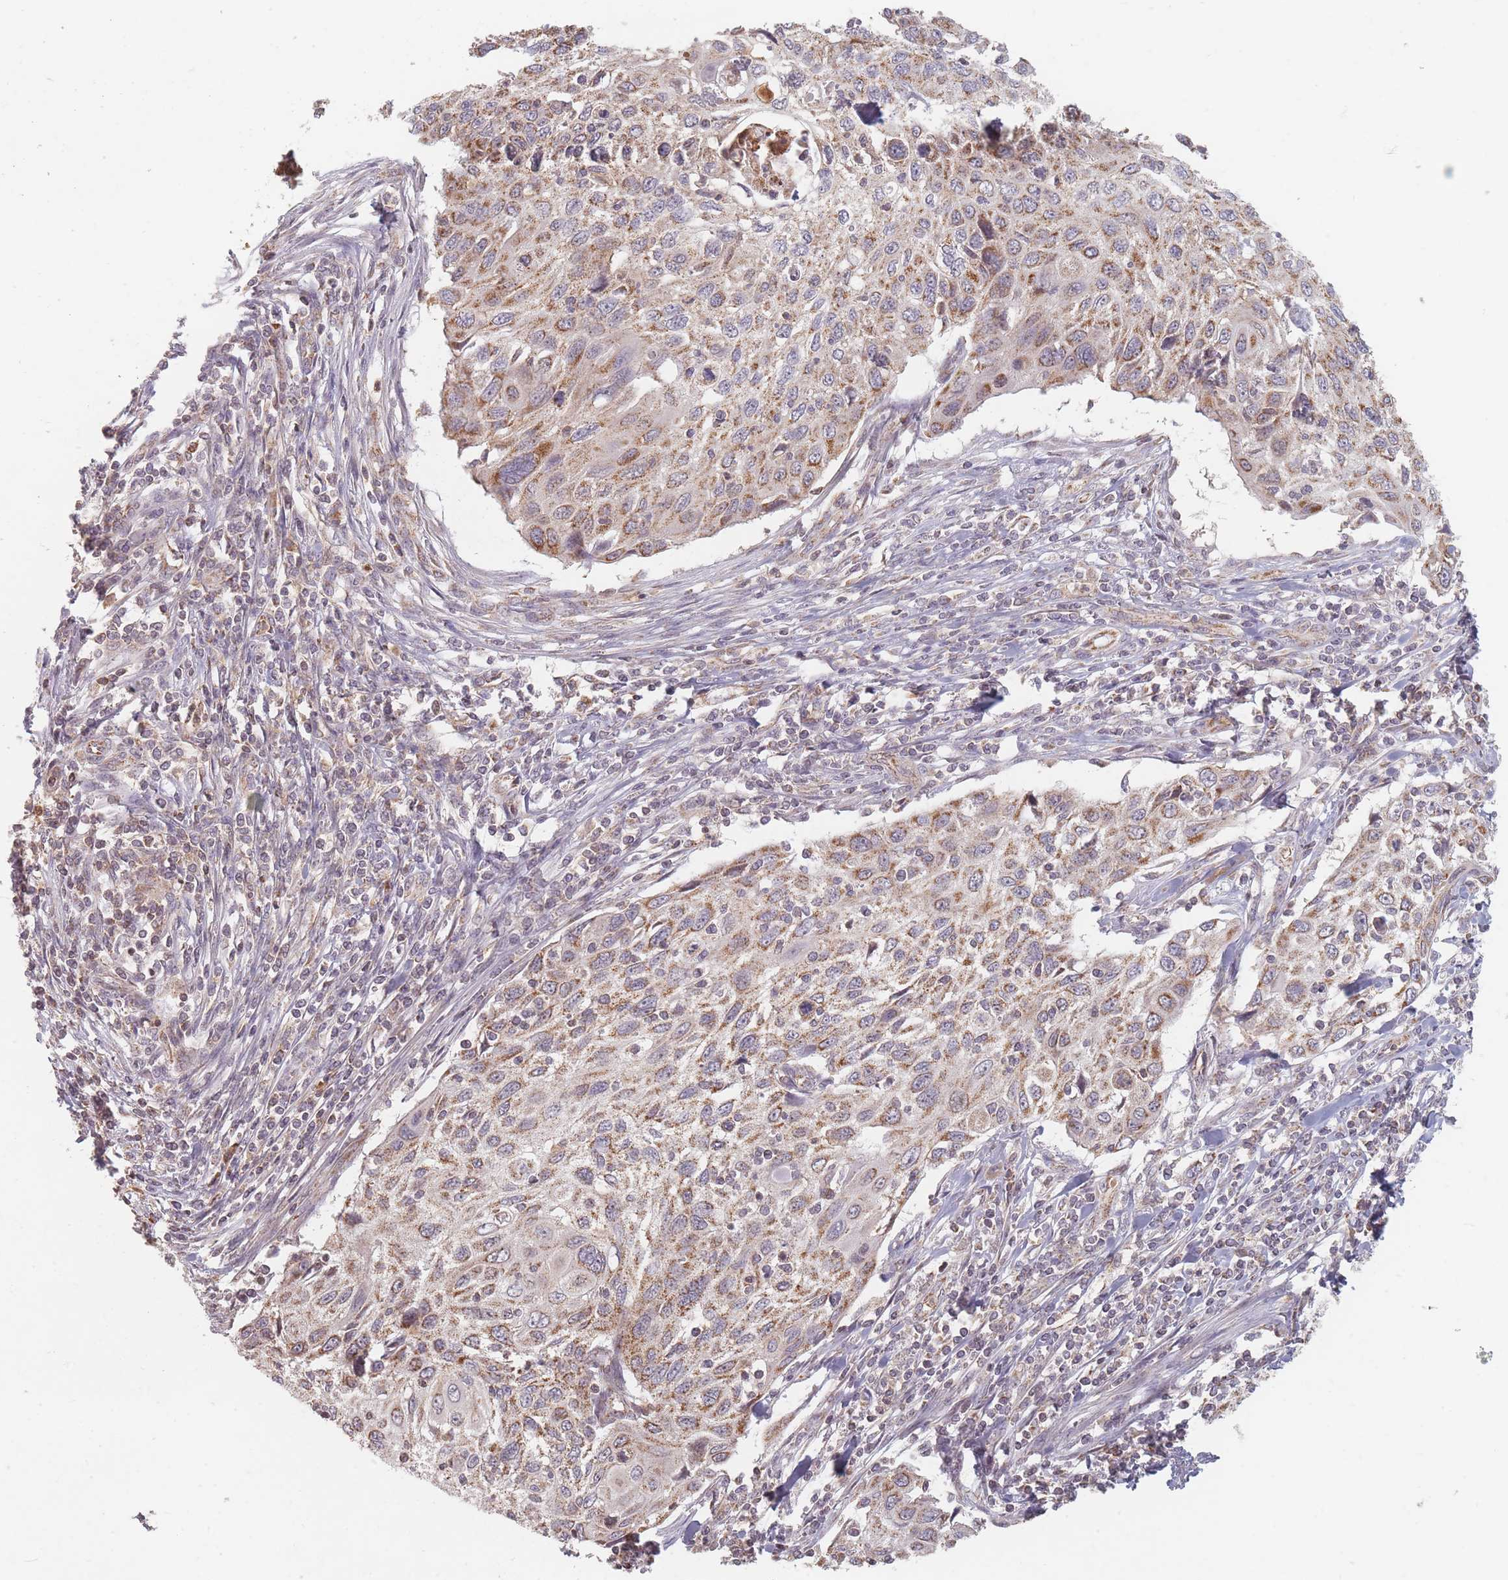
{"staining": {"intensity": "moderate", "quantity": ">75%", "location": "cytoplasmic/membranous"}, "tissue": "cervical cancer", "cell_type": "Tumor cells", "image_type": "cancer", "snomed": [{"axis": "morphology", "description": "Squamous cell carcinoma, NOS"}, {"axis": "topography", "description": "Cervix"}], "caption": "Immunohistochemistry (IHC) of cervical squamous cell carcinoma shows medium levels of moderate cytoplasmic/membranous staining in about >75% of tumor cells. (DAB = brown stain, brightfield microscopy at high magnification).", "gene": "OR2M4", "patient": {"sex": "female", "age": 70}}